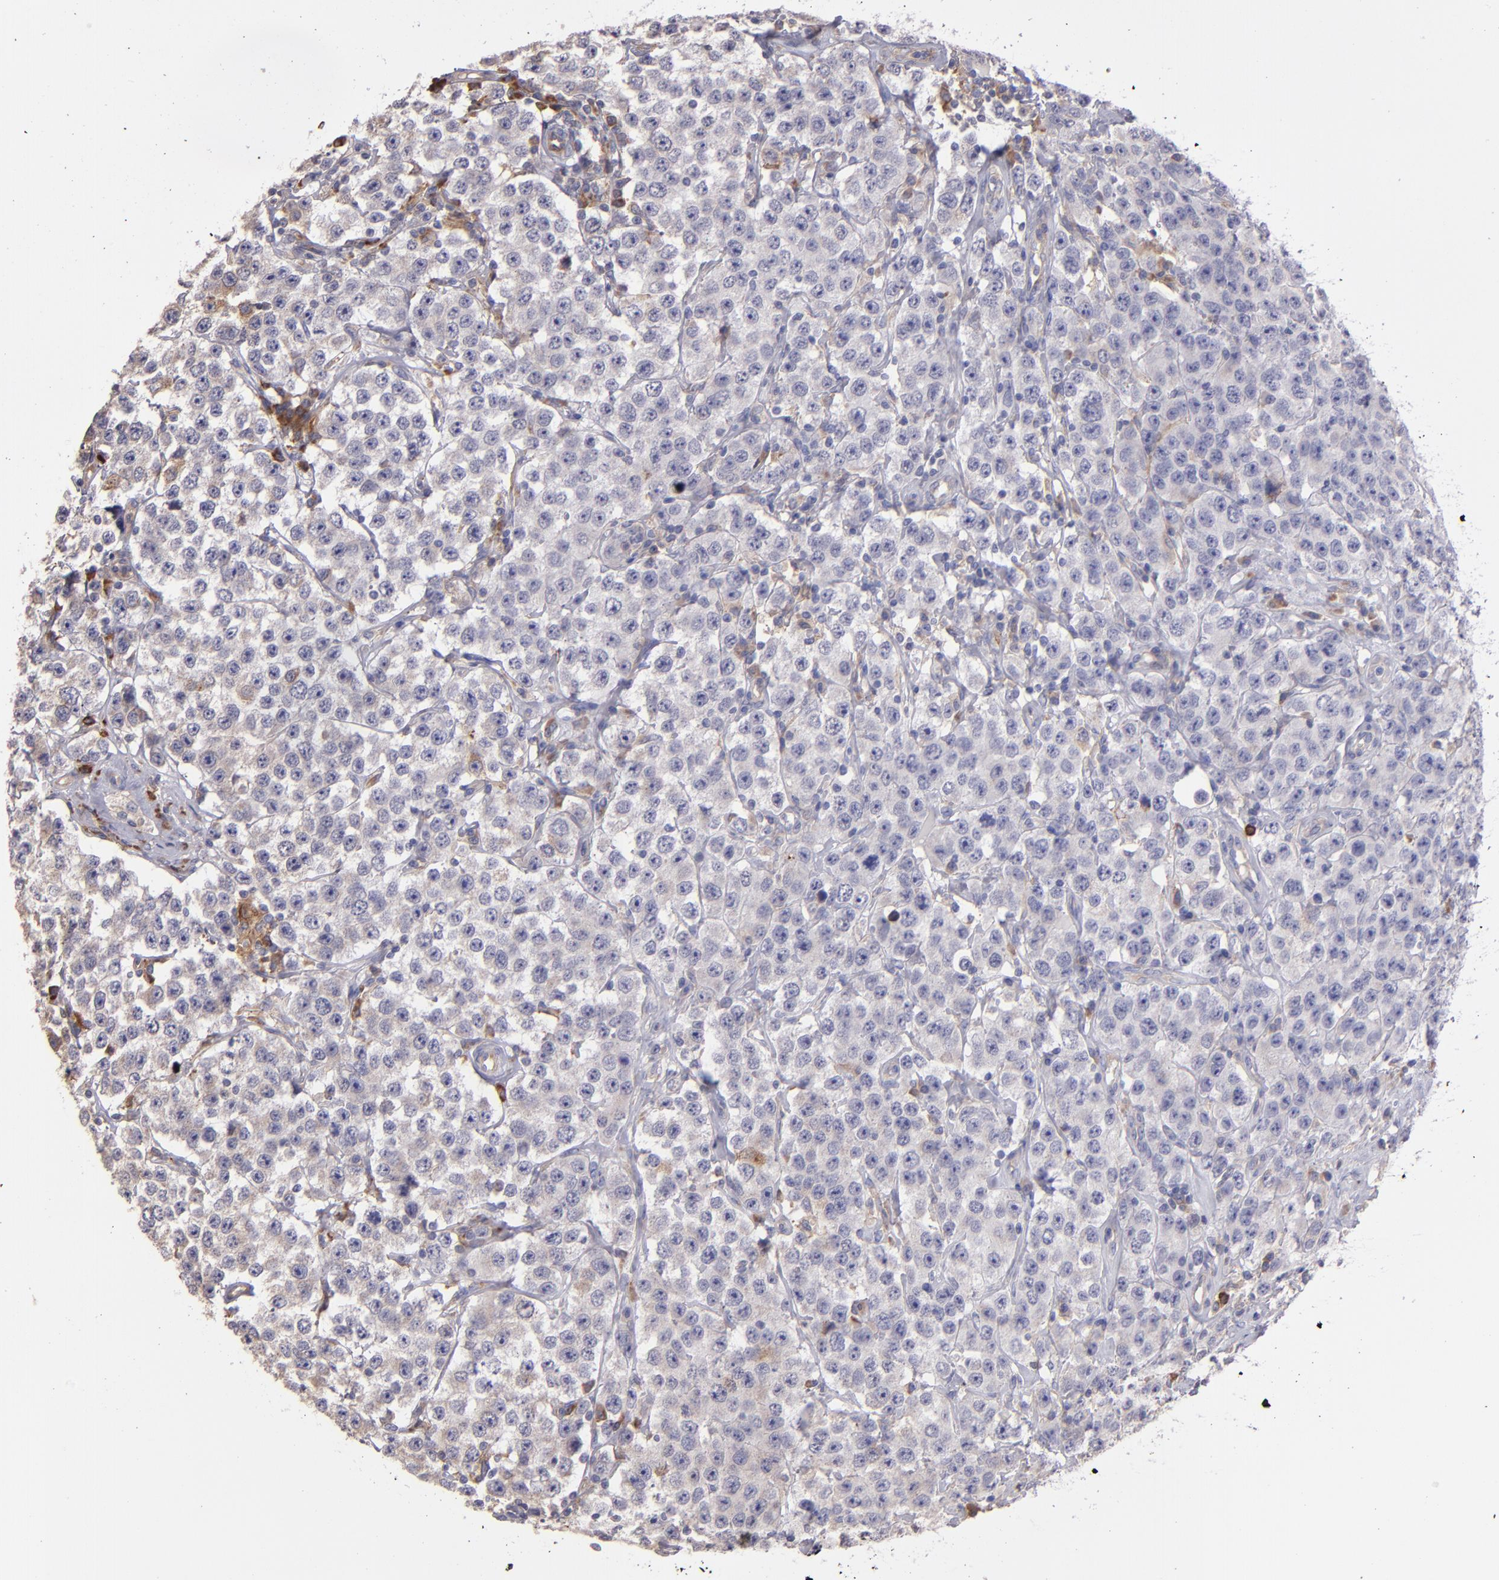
{"staining": {"intensity": "weak", "quantity": "<25%", "location": "cytoplasmic/membranous"}, "tissue": "testis cancer", "cell_type": "Tumor cells", "image_type": "cancer", "snomed": [{"axis": "morphology", "description": "Seminoma, NOS"}, {"axis": "topography", "description": "Testis"}], "caption": "High magnification brightfield microscopy of testis cancer stained with DAB (3,3'-diaminobenzidine) (brown) and counterstained with hematoxylin (blue): tumor cells show no significant positivity.", "gene": "IFIH1", "patient": {"sex": "male", "age": 52}}